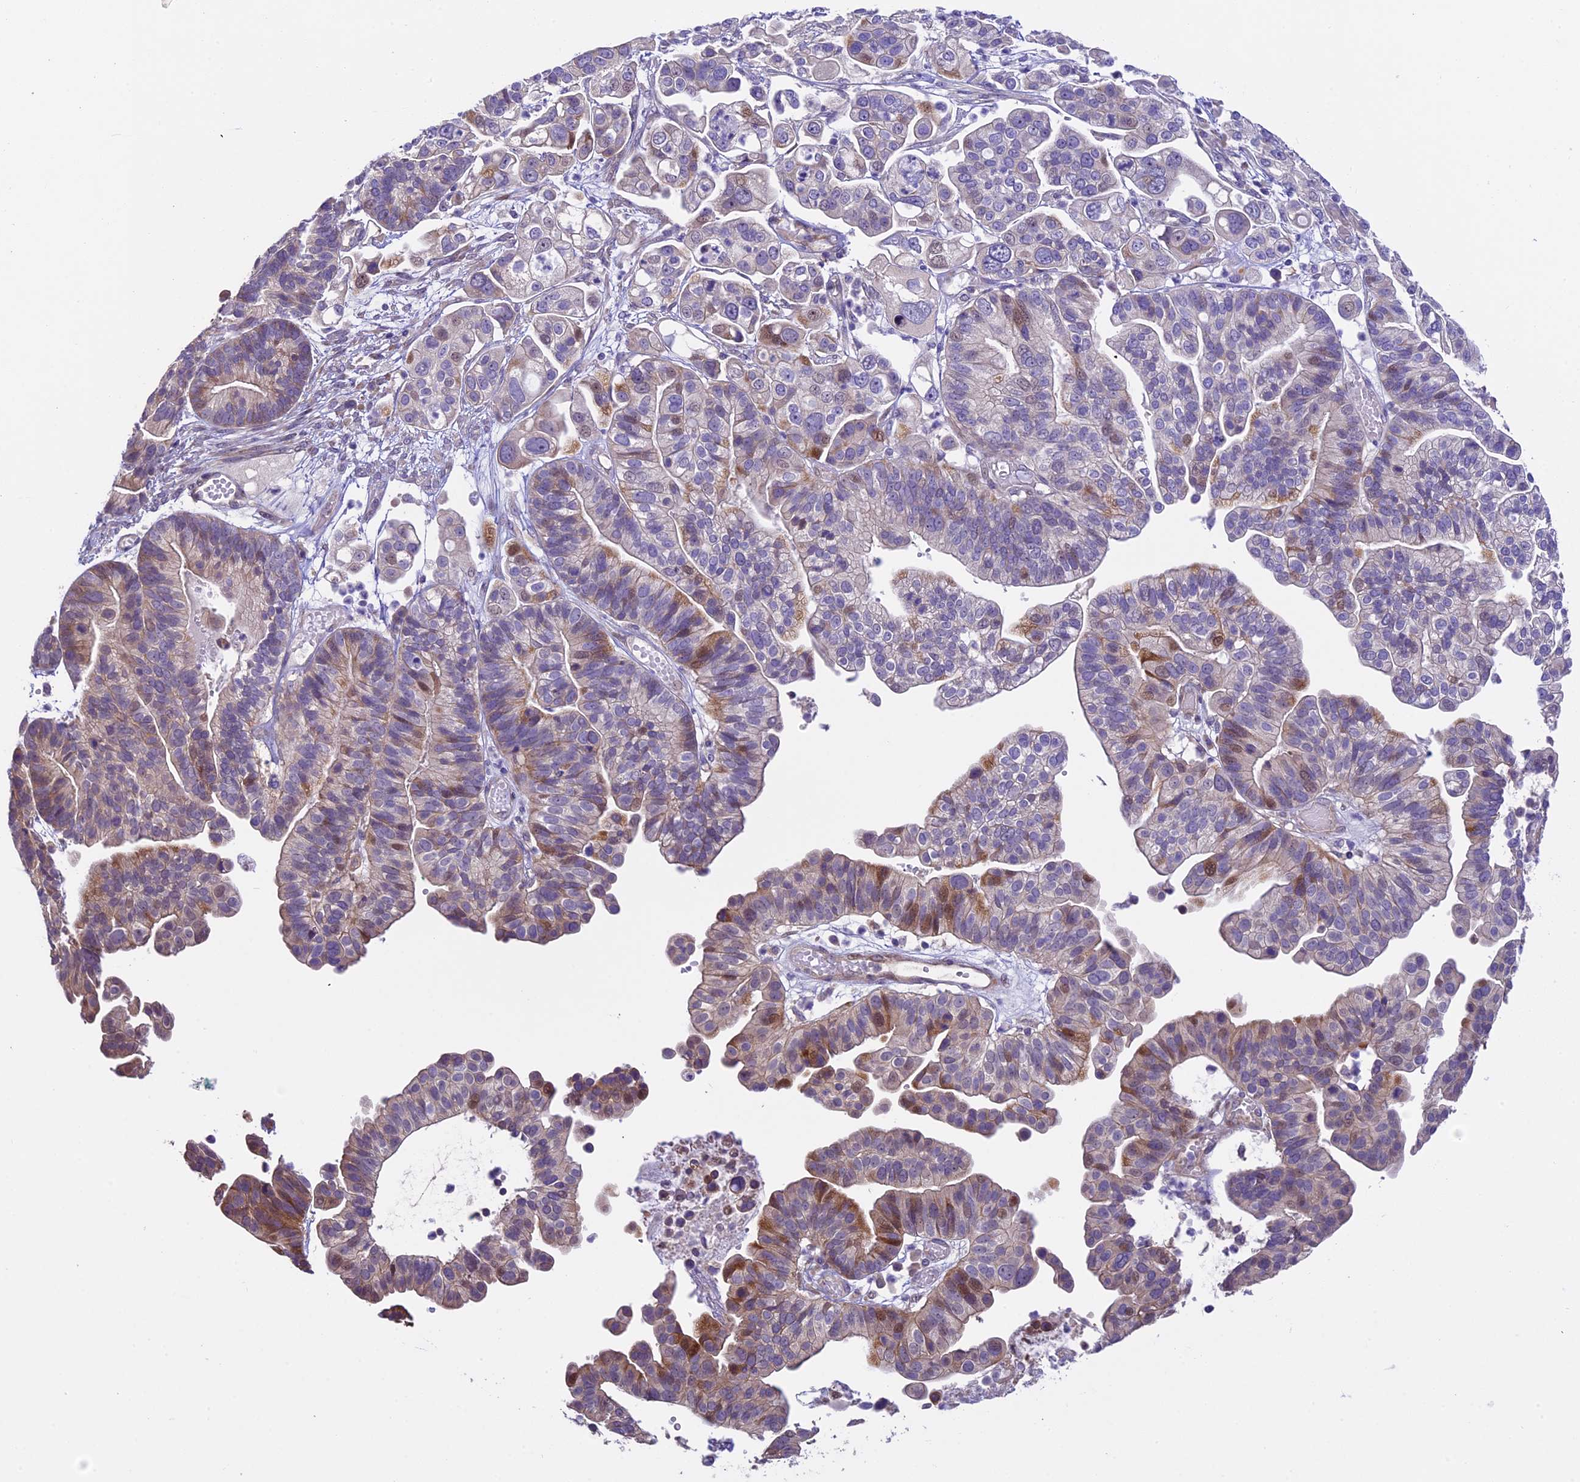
{"staining": {"intensity": "moderate", "quantity": "<25%", "location": "cytoplasmic/membranous,nuclear"}, "tissue": "ovarian cancer", "cell_type": "Tumor cells", "image_type": "cancer", "snomed": [{"axis": "morphology", "description": "Cystadenocarcinoma, serous, NOS"}, {"axis": "topography", "description": "Ovary"}], "caption": "The photomicrograph reveals immunohistochemical staining of serous cystadenocarcinoma (ovarian). There is moderate cytoplasmic/membranous and nuclear staining is appreciated in about <25% of tumor cells.", "gene": "SPIRE1", "patient": {"sex": "female", "age": 56}}